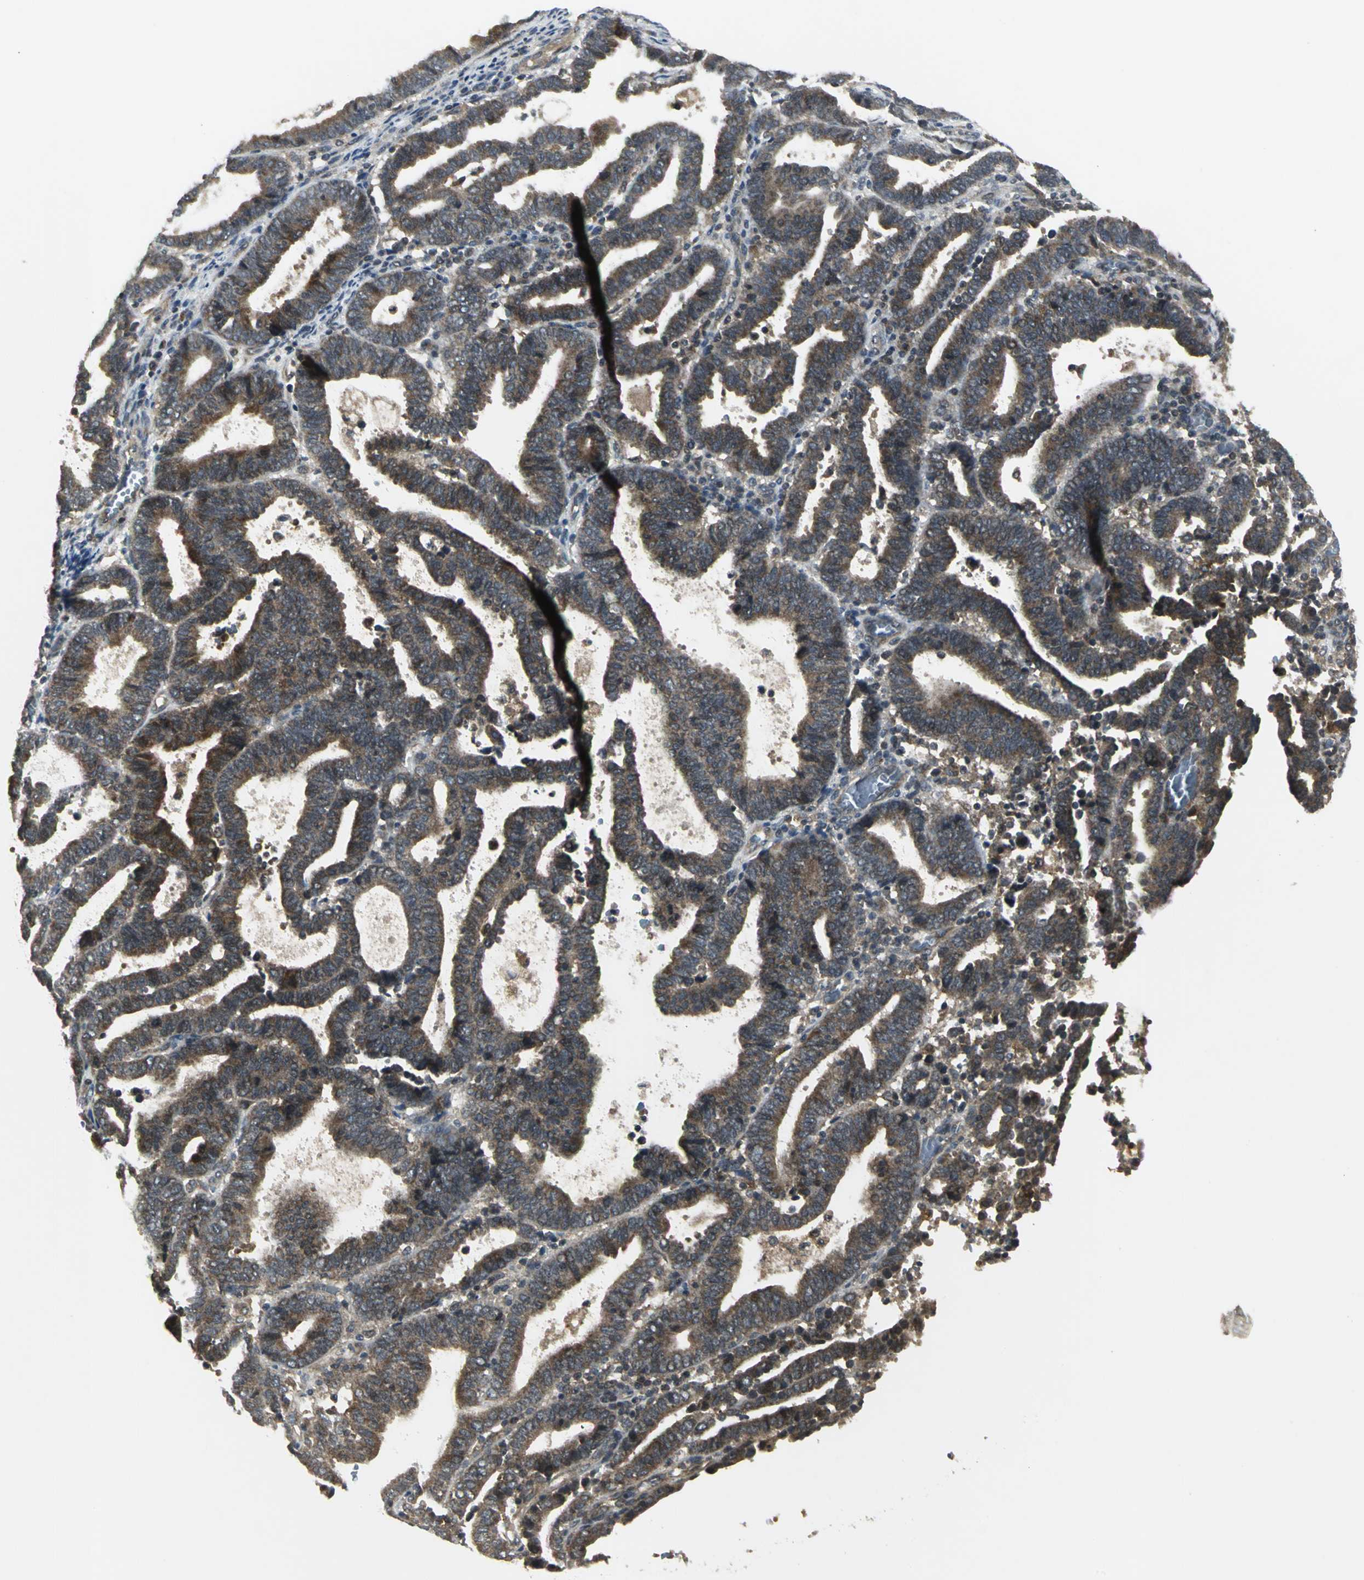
{"staining": {"intensity": "moderate", "quantity": ">75%", "location": "cytoplasmic/membranous"}, "tissue": "endometrial cancer", "cell_type": "Tumor cells", "image_type": "cancer", "snomed": [{"axis": "morphology", "description": "Adenocarcinoma, NOS"}, {"axis": "topography", "description": "Uterus"}], "caption": "Immunohistochemistry staining of endometrial cancer, which shows medium levels of moderate cytoplasmic/membranous expression in about >75% of tumor cells indicating moderate cytoplasmic/membranous protein expression. The staining was performed using DAB (3,3'-diaminobenzidine) (brown) for protein detection and nuclei were counterstained in hematoxylin (blue).", "gene": "MAPK8IP3", "patient": {"sex": "female", "age": 83}}